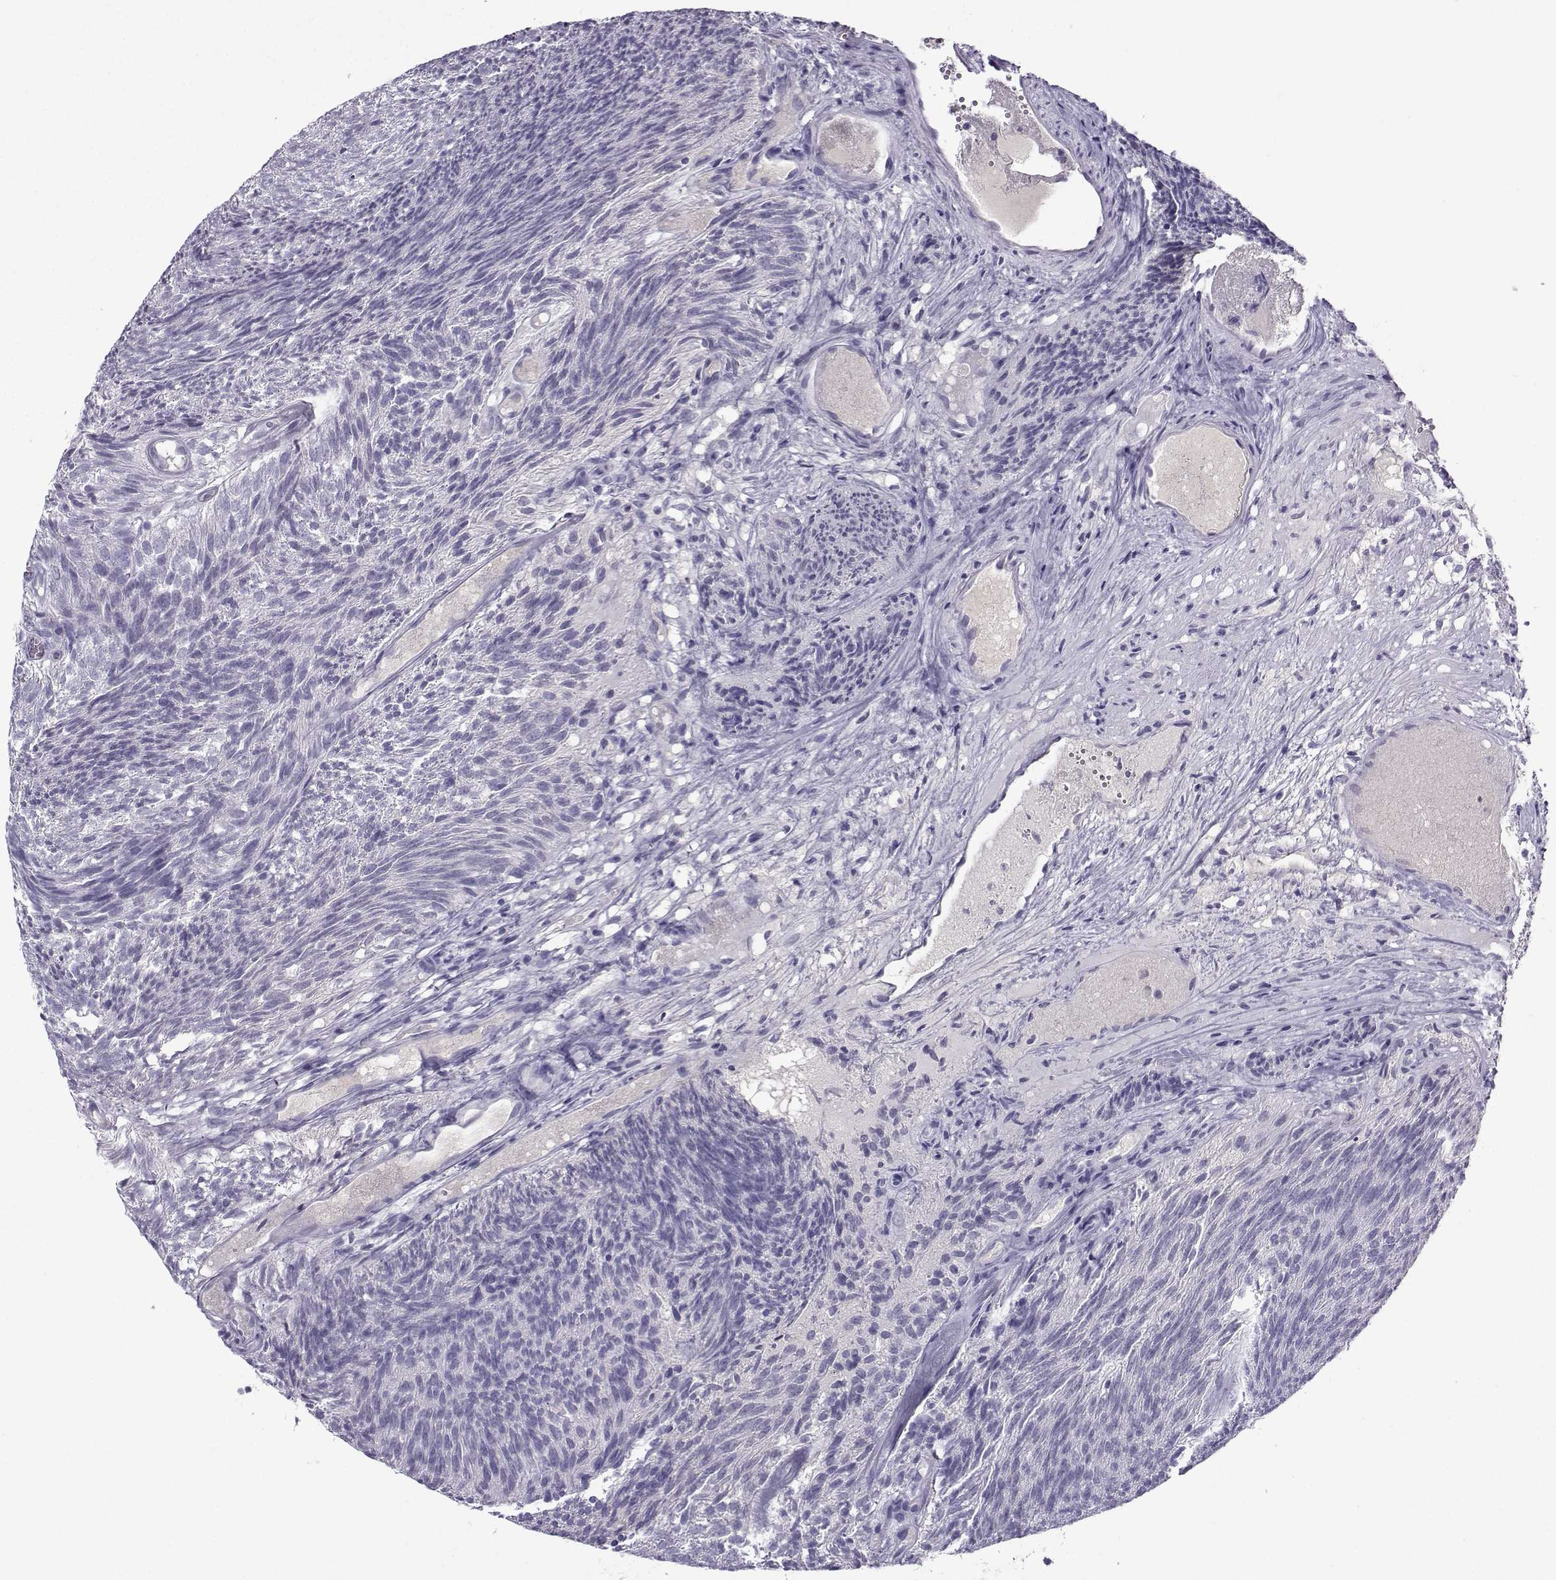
{"staining": {"intensity": "negative", "quantity": "none", "location": "none"}, "tissue": "urothelial cancer", "cell_type": "Tumor cells", "image_type": "cancer", "snomed": [{"axis": "morphology", "description": "Urothelial carcinoma, Low grade"}, {"axis": "topography", "description": "Urinary bladder"}], "caption": "A high-resolution image shows immunohistochemistry (IHC) staining of urothelial carcinoma (low-grade), which displays no significant expression in tumor cells.", "gene": "ARMC2", "patient": {"sex": "male", "age": 77}}